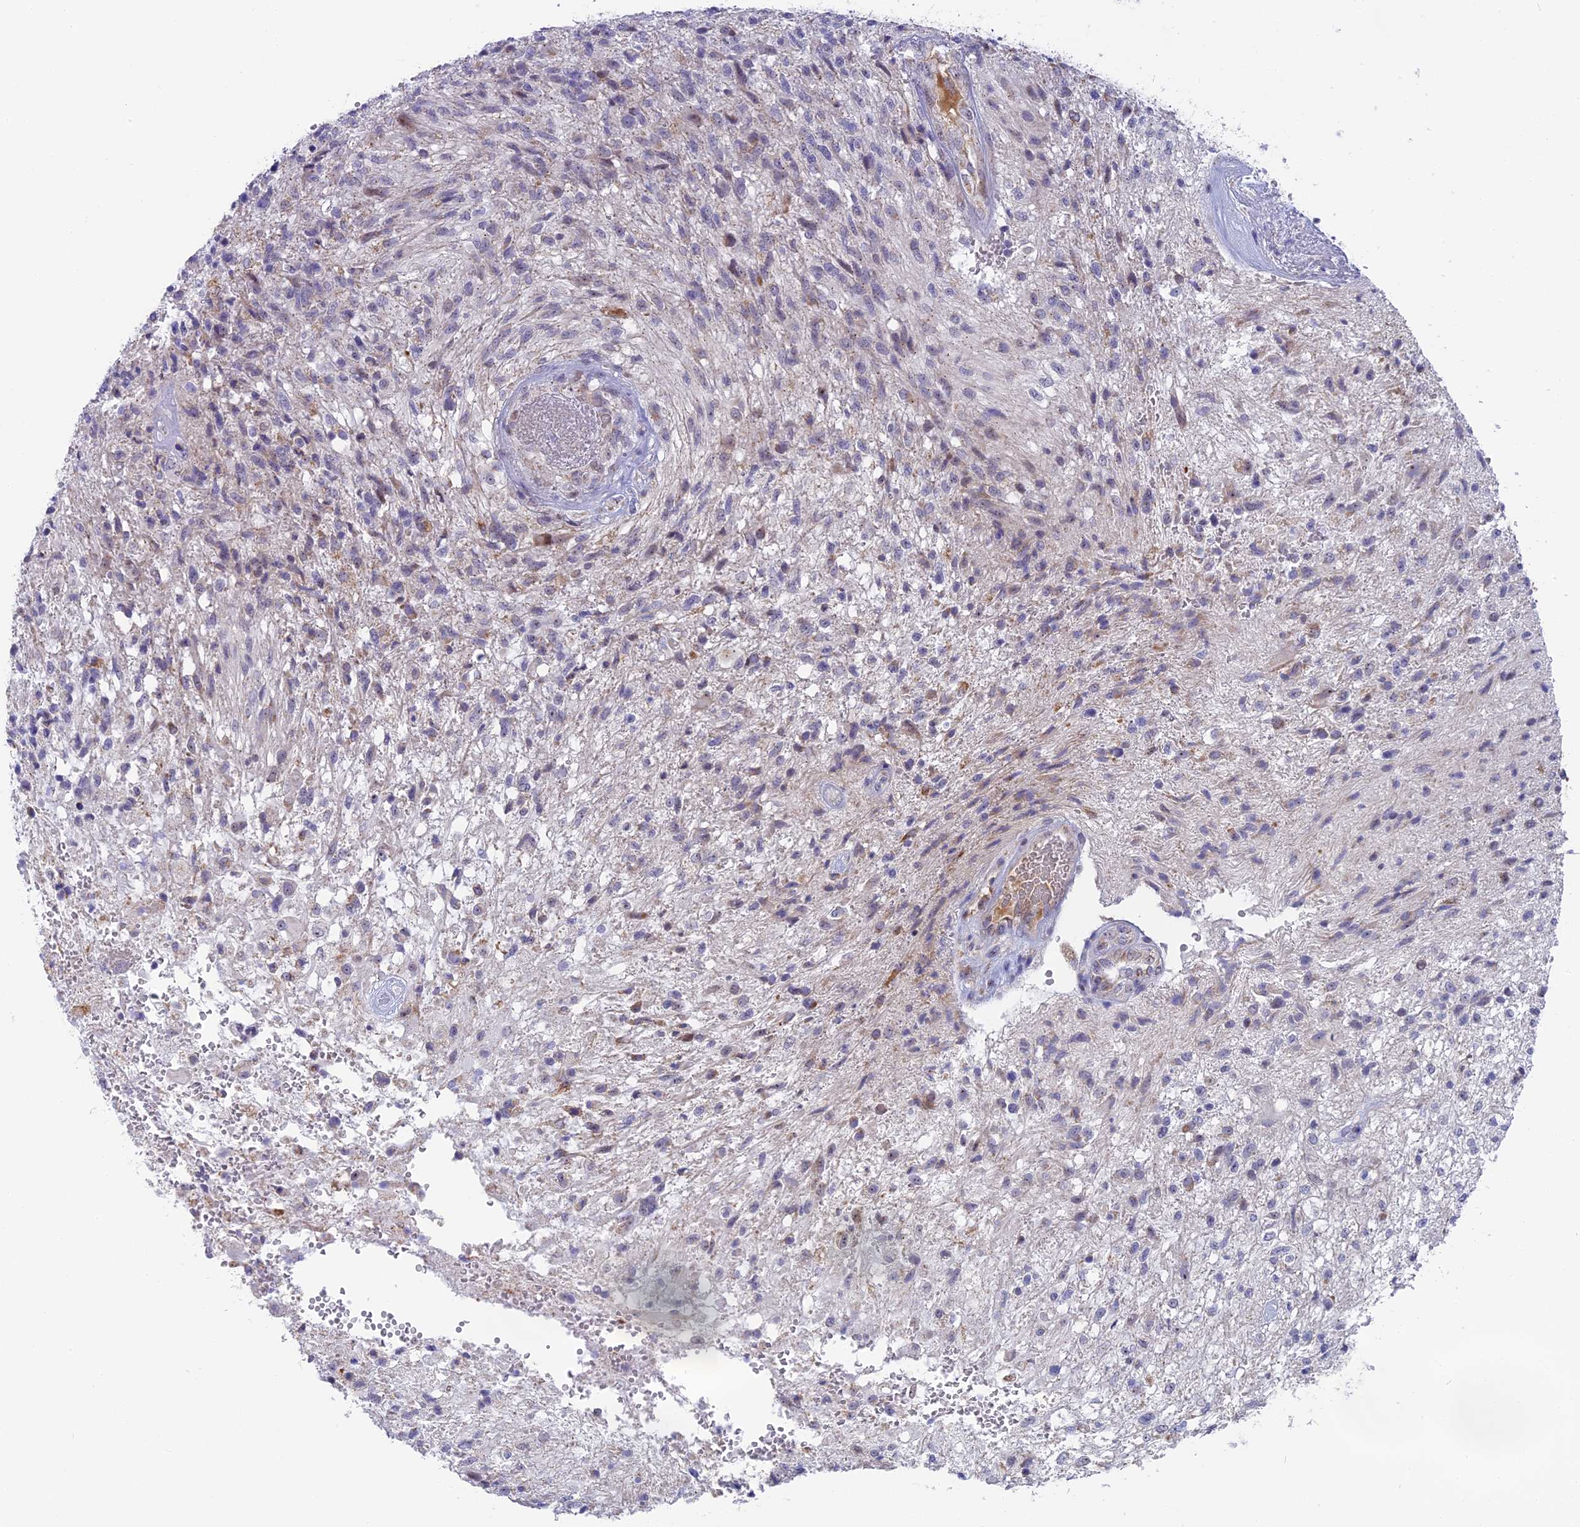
{"staining": {"intensity": "negative", "quantity": "none", "location": "none"}, "tissue": "glioma", "cell_type": "Tumor cells", "image_type": "cancer", "snomed": [{"axis": "morphology", "description": "Glioma, malignant, High grade"}, {"axis": "topography", "description": "Brain"}], "caption": "A high-resolution histopathology image shows immunohistochemistry (IHC) staining of glioma, which exhibits no significant staining in tumor cells.", "gene": "DTWD1", "patient": {"sex": "male", "age": 56}}